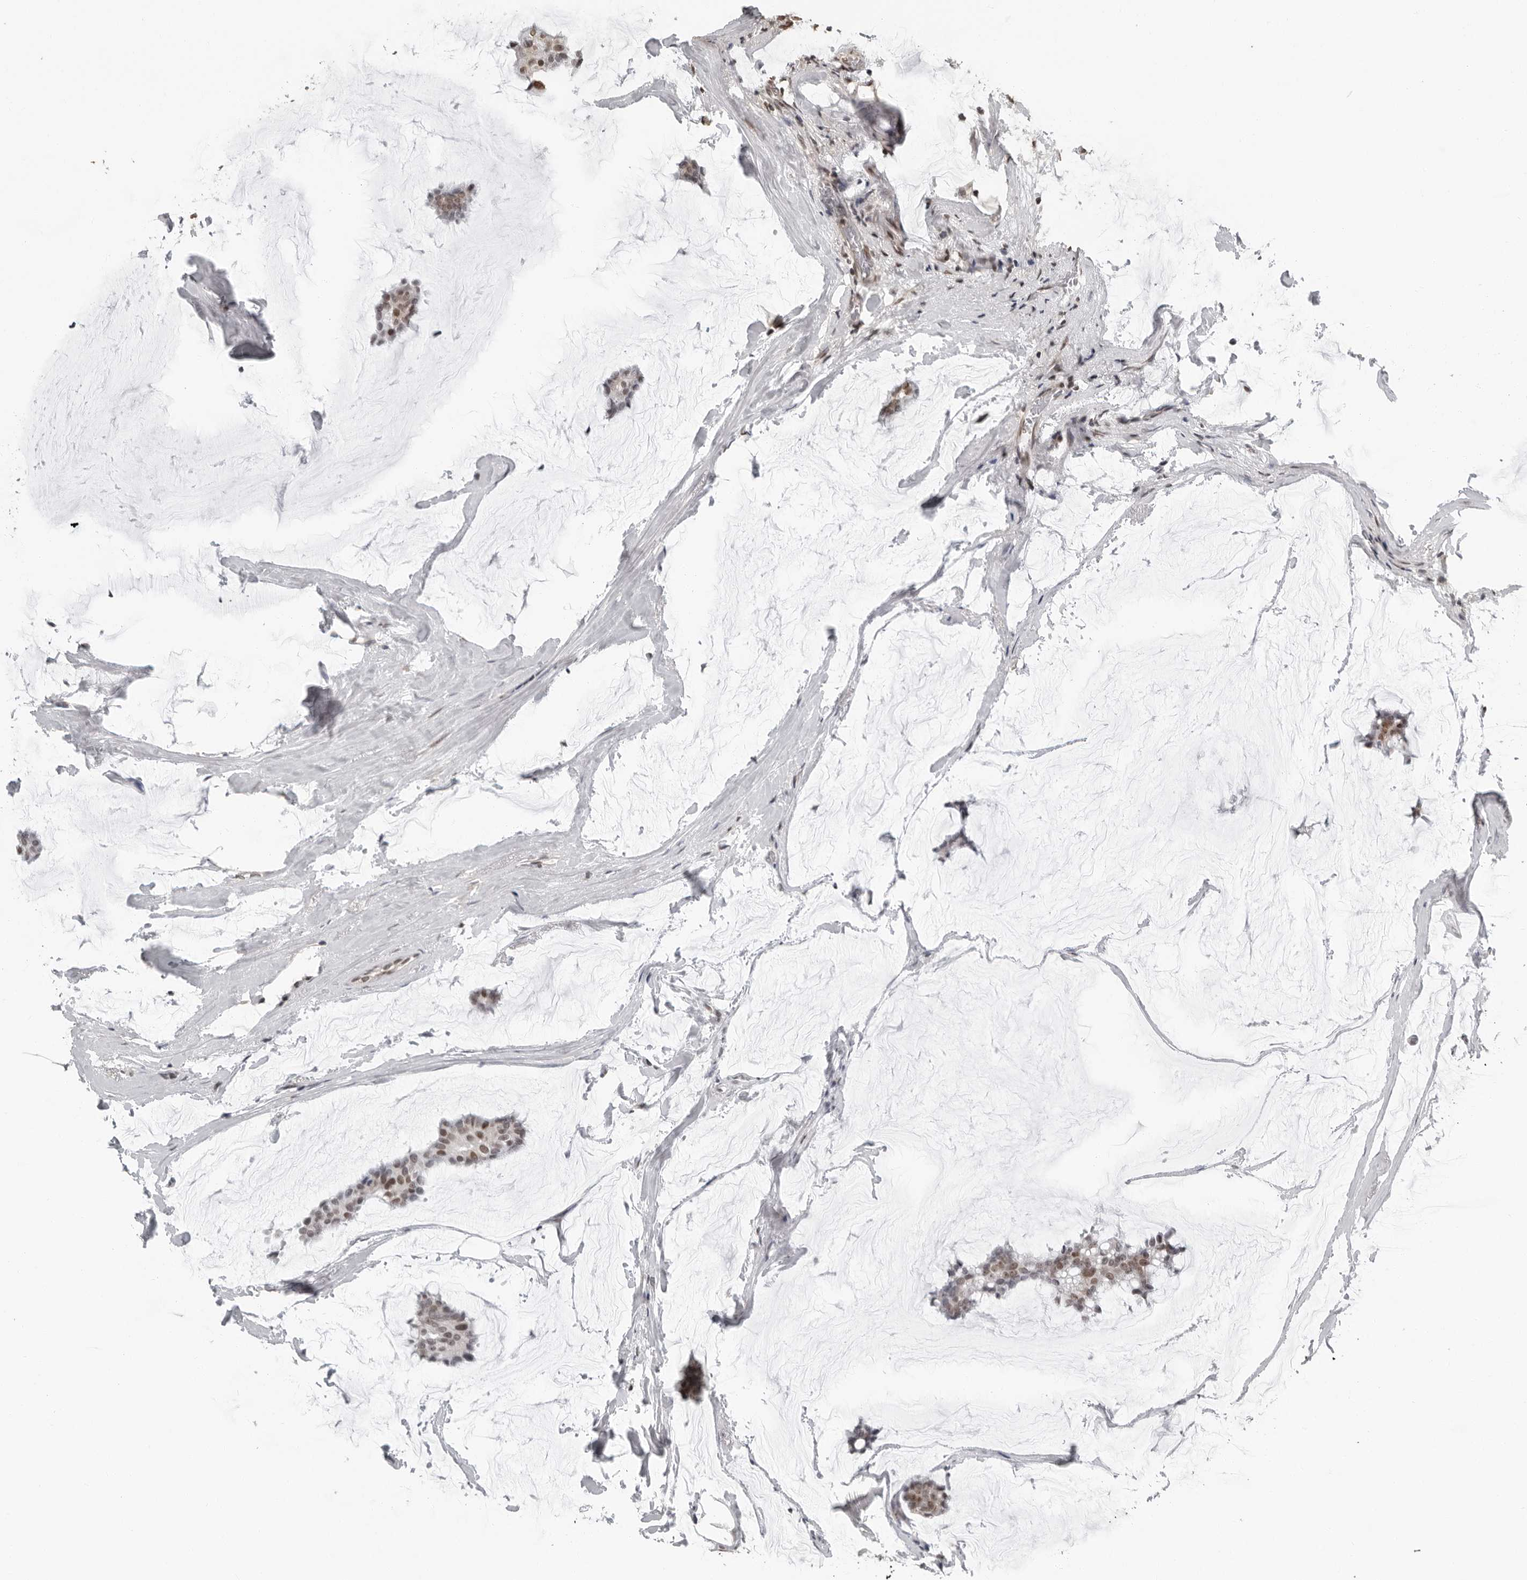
{"staining": {"intensity": "moderate", "quantity": ">75%", "location": "nuclear"}, "tissue": "breast cancer", "cell_type": "Tumor cells", "image_type": "cancer", "snomed": [{"axis": "morphology", "description": "Duct carcinoma"}, {"axis": "topography", "description": "Breast"}], "caption": "This is an image of IHC staining of breast cancer (invasive ductal carcinoma), which shows moderate expression in the nuclear of tumor cells.", "gene": "ORC1", "patient": {"sex": "female", "age": 93}}